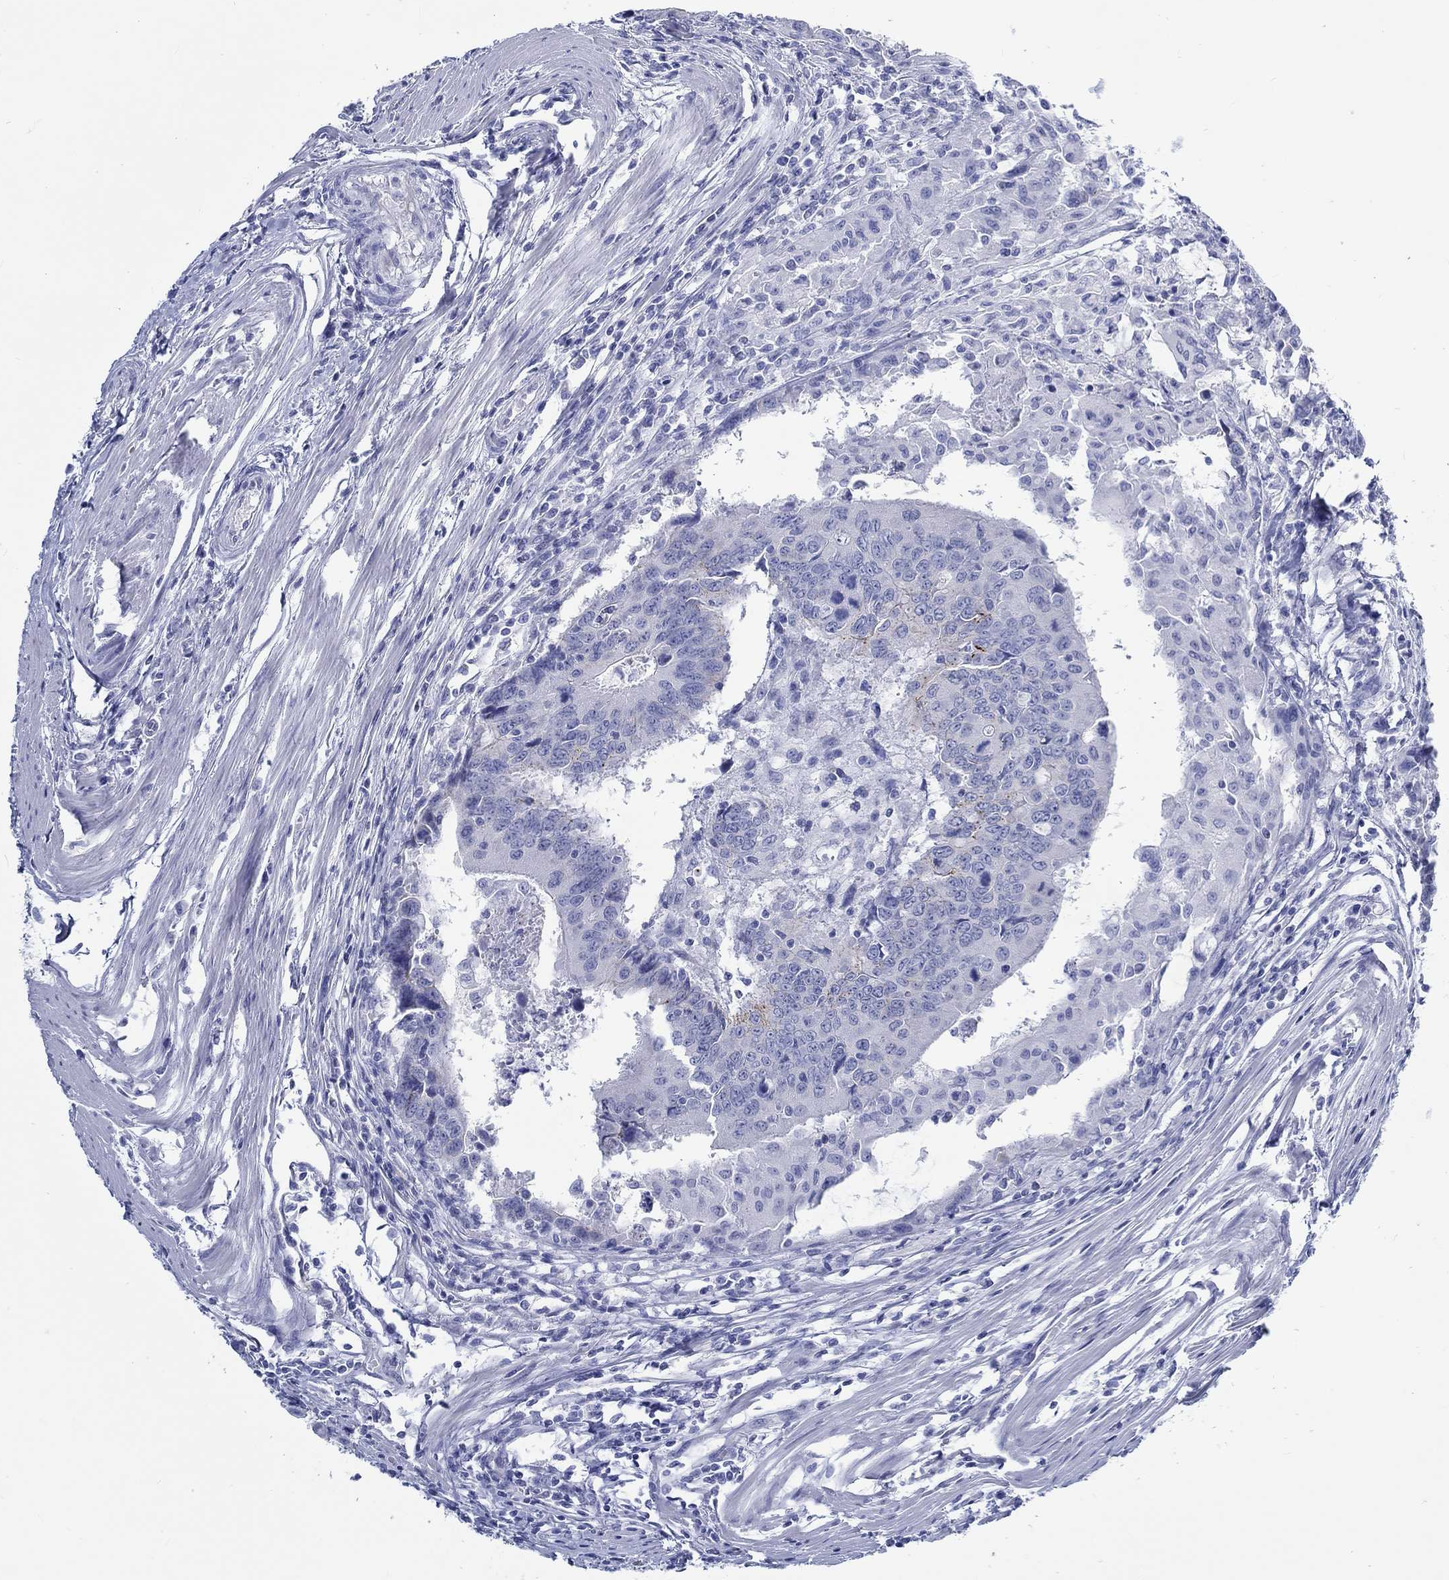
{"staining": {"intensity": "weak", "quantity": "<25%", "location": "cytoplasmic/membranous"}, "tissue": "colorectal cancer", "cell_type": "Tumor cells", "image_type": "cancer", "snomed": [{"axis": "morphology", "description": "Adenocarcinoma, NOS"}, {"axis": "topography", "description": "Rectum"}], "caption": "There is no significant positivity in tumor cells of colorectal cancer (adenocarcinoma).", "gene": "RD3L", "patient": {"sex": "male", "age": 67}}